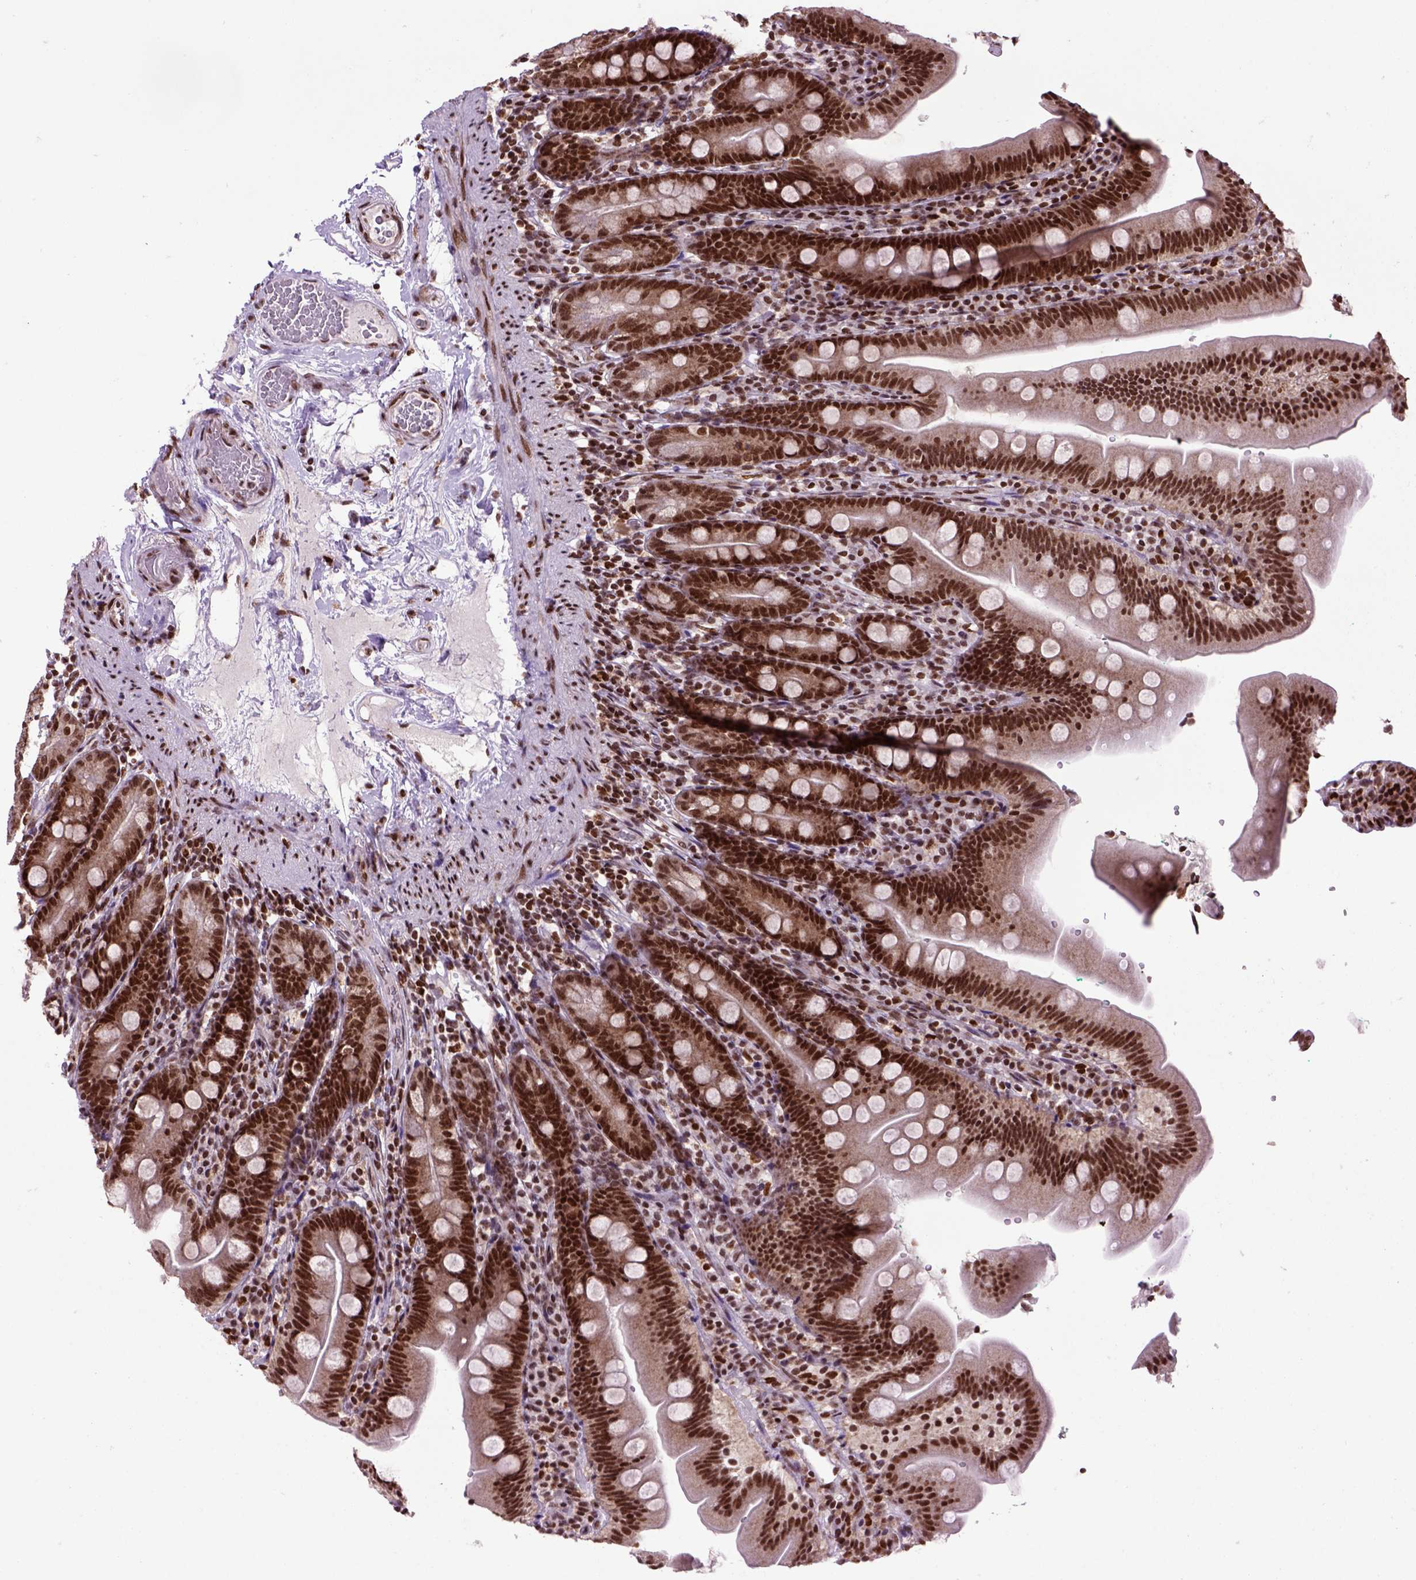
{"staining": {"intensity": "strong", "quantity": ">75%", "location": "nuclear"}, "tissue": "duodenum", "cell_type": "Glandular cells", "image_type": "normal", "snomed": [{"axis": "morphology", "description": "Normal tissue, NOS"}, {"axis": "topography", "description": "Duodenum"}], "caption": "Protein staining of benign duodenum shows strong nuclear expression in about >75% of glandular cells. (Brightfield microscopy of DAB IHC at high magnification).", "gene": "CELF1", "patient": {"sex": "female", "age": 67}}